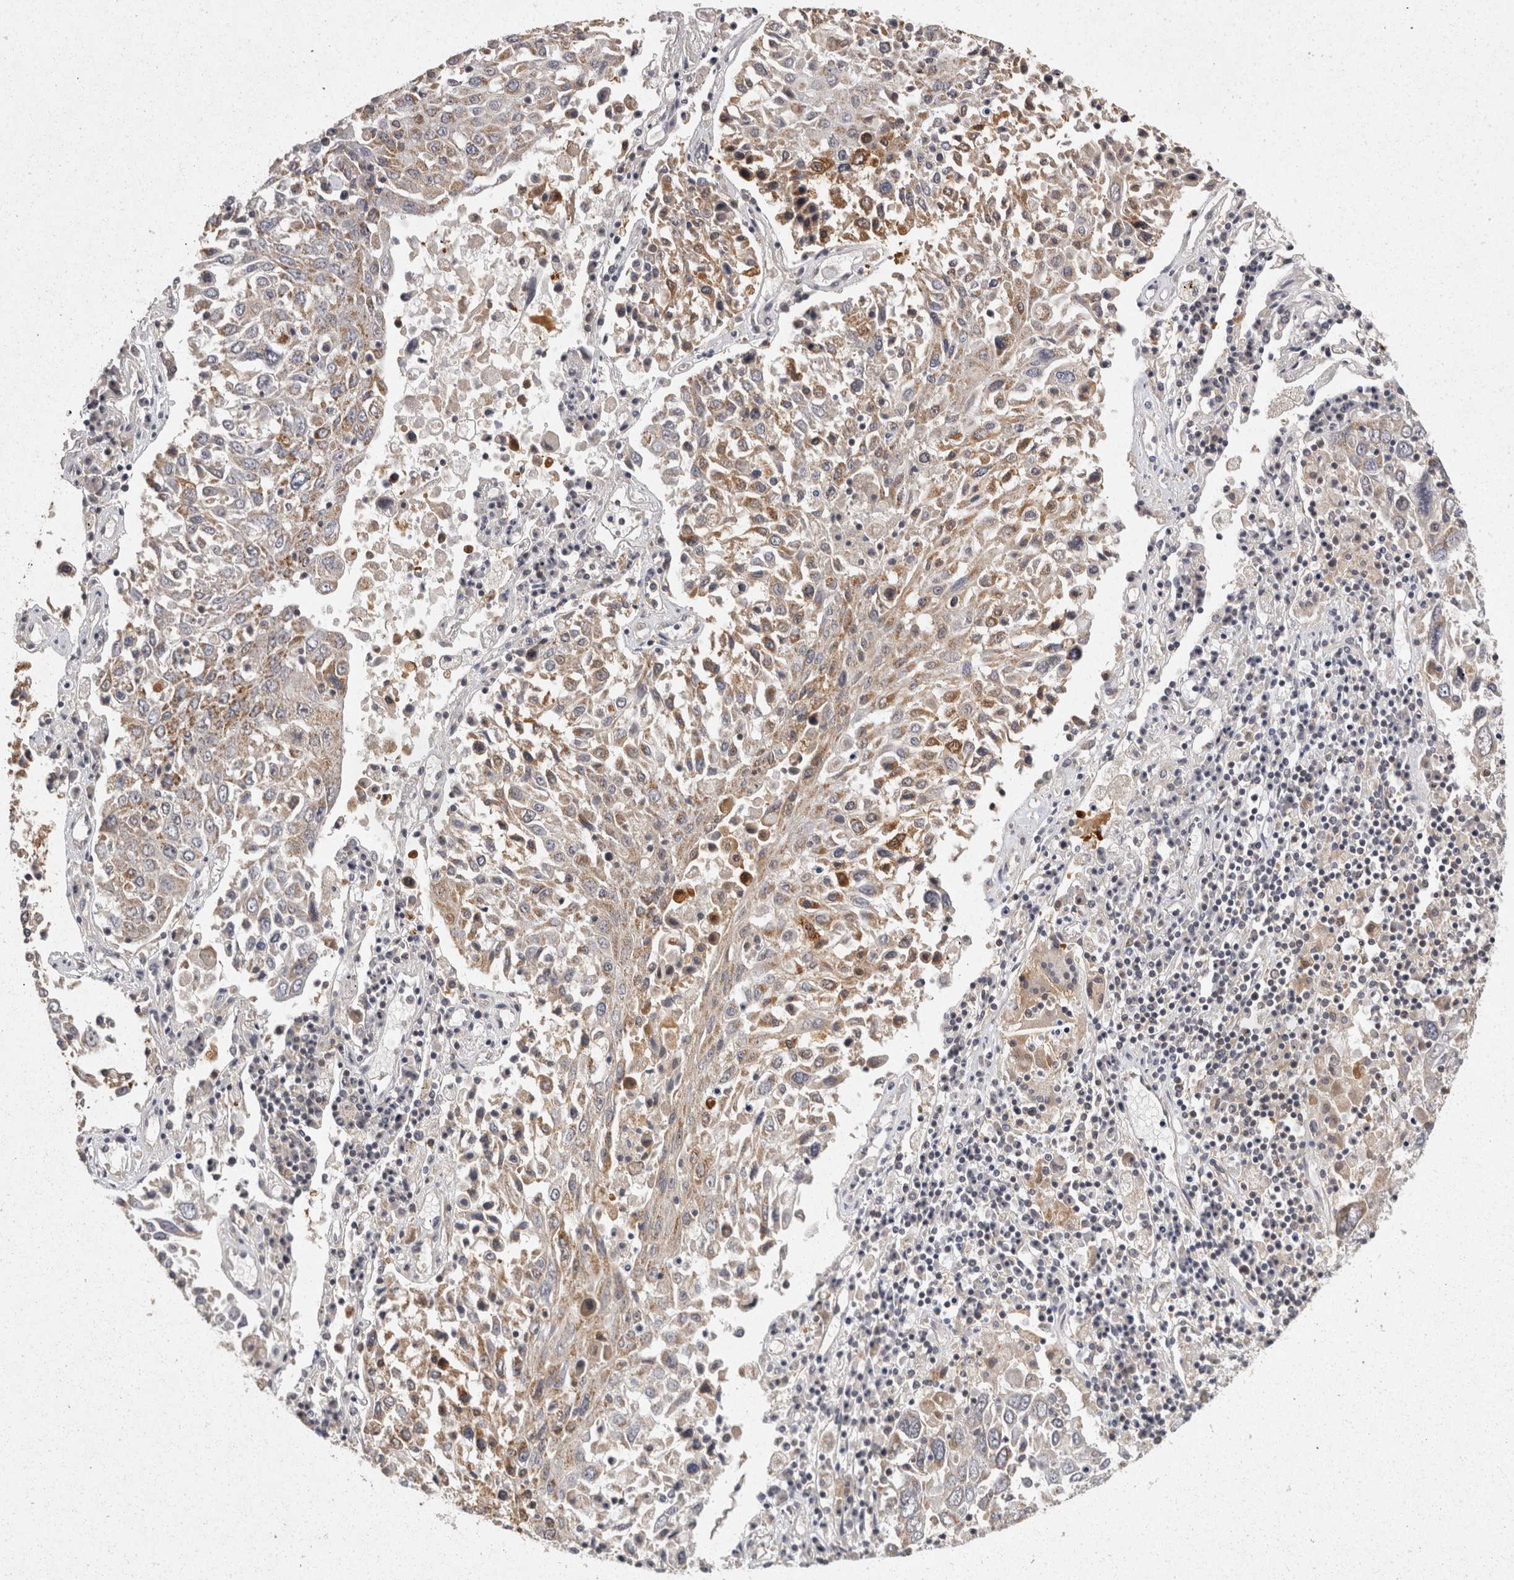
{"staining": {"intensity": "moderate", "quantity": ">75%", "location": "cytoplasmic/membranous"}, "tissue": "lung cancer", "cell_type": "Tumor cells", "image_type": "cancer", "snomed": [{"axis": "morphology", "description": "Squamous cell carcinoma, NOS"}, {"axis": "topography", "description": "Lung"}], "caption": "An IHC image of tumor tissue is shown. Protein staining in brown labels moderate cytoplasmic/membranous positivity in squamous cell carcinoma (lung) within tumor cells. The protein is shown in brown color, while the nuclei are stained blue.", "gene": "ACAT2", "patient": {"sex": "male", "age": 65}}